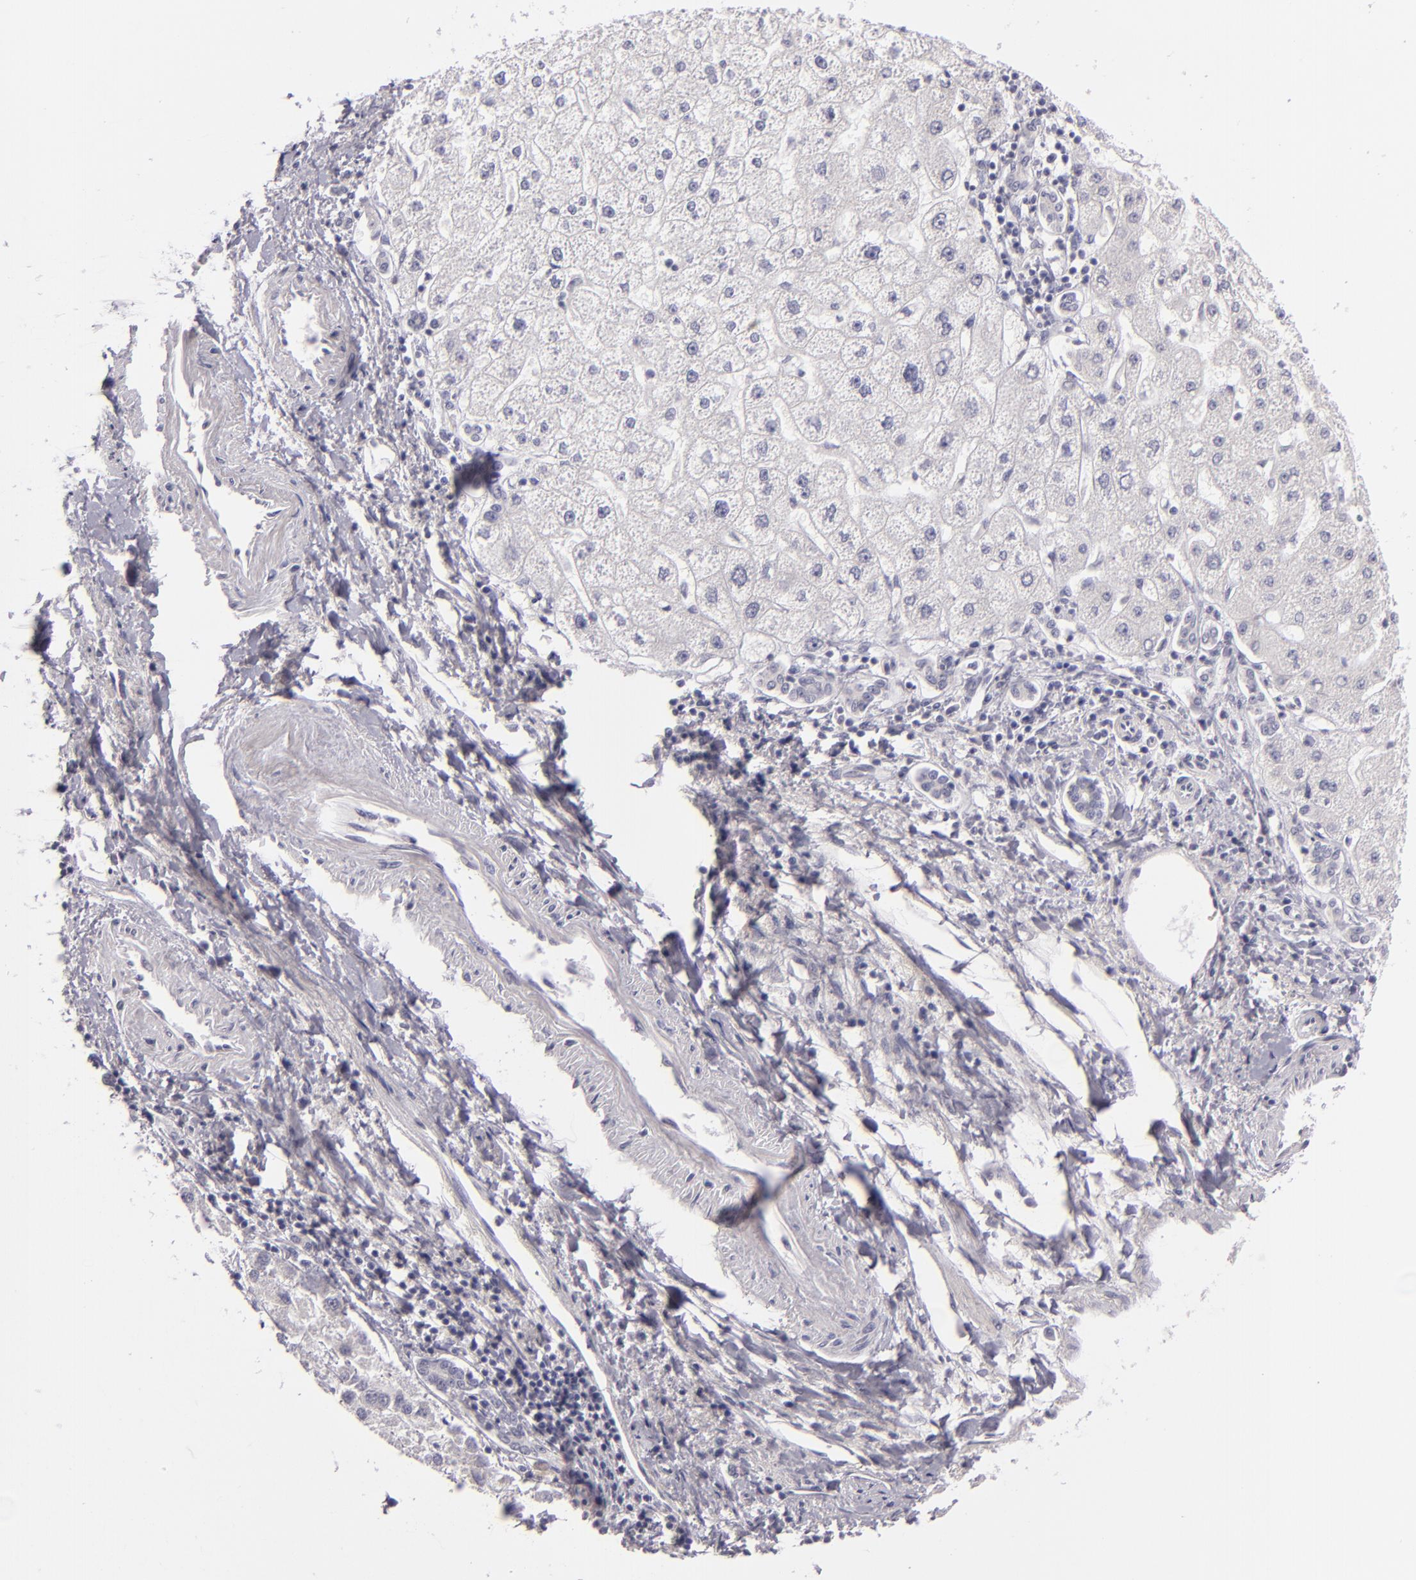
{"staining": {"intensity": "negative", "quantity": "none", "location": "none"}, "tissue": "liver cancer", "cell_type": "Tumor cells", "image_type": "cancer", "snomed": [{"axis": "morphology", "description": "Carcinoma, Hepatocellular, NOS"}, {"axis": "topography", "description": "Liver"}], "caption": "Photomicrograph shows no significant protein staining in tumor cells of liver cancer (hepatocellular carcinoma).", "gene": "EGFL6", "patient": {"sex": "female", "age": 85}}